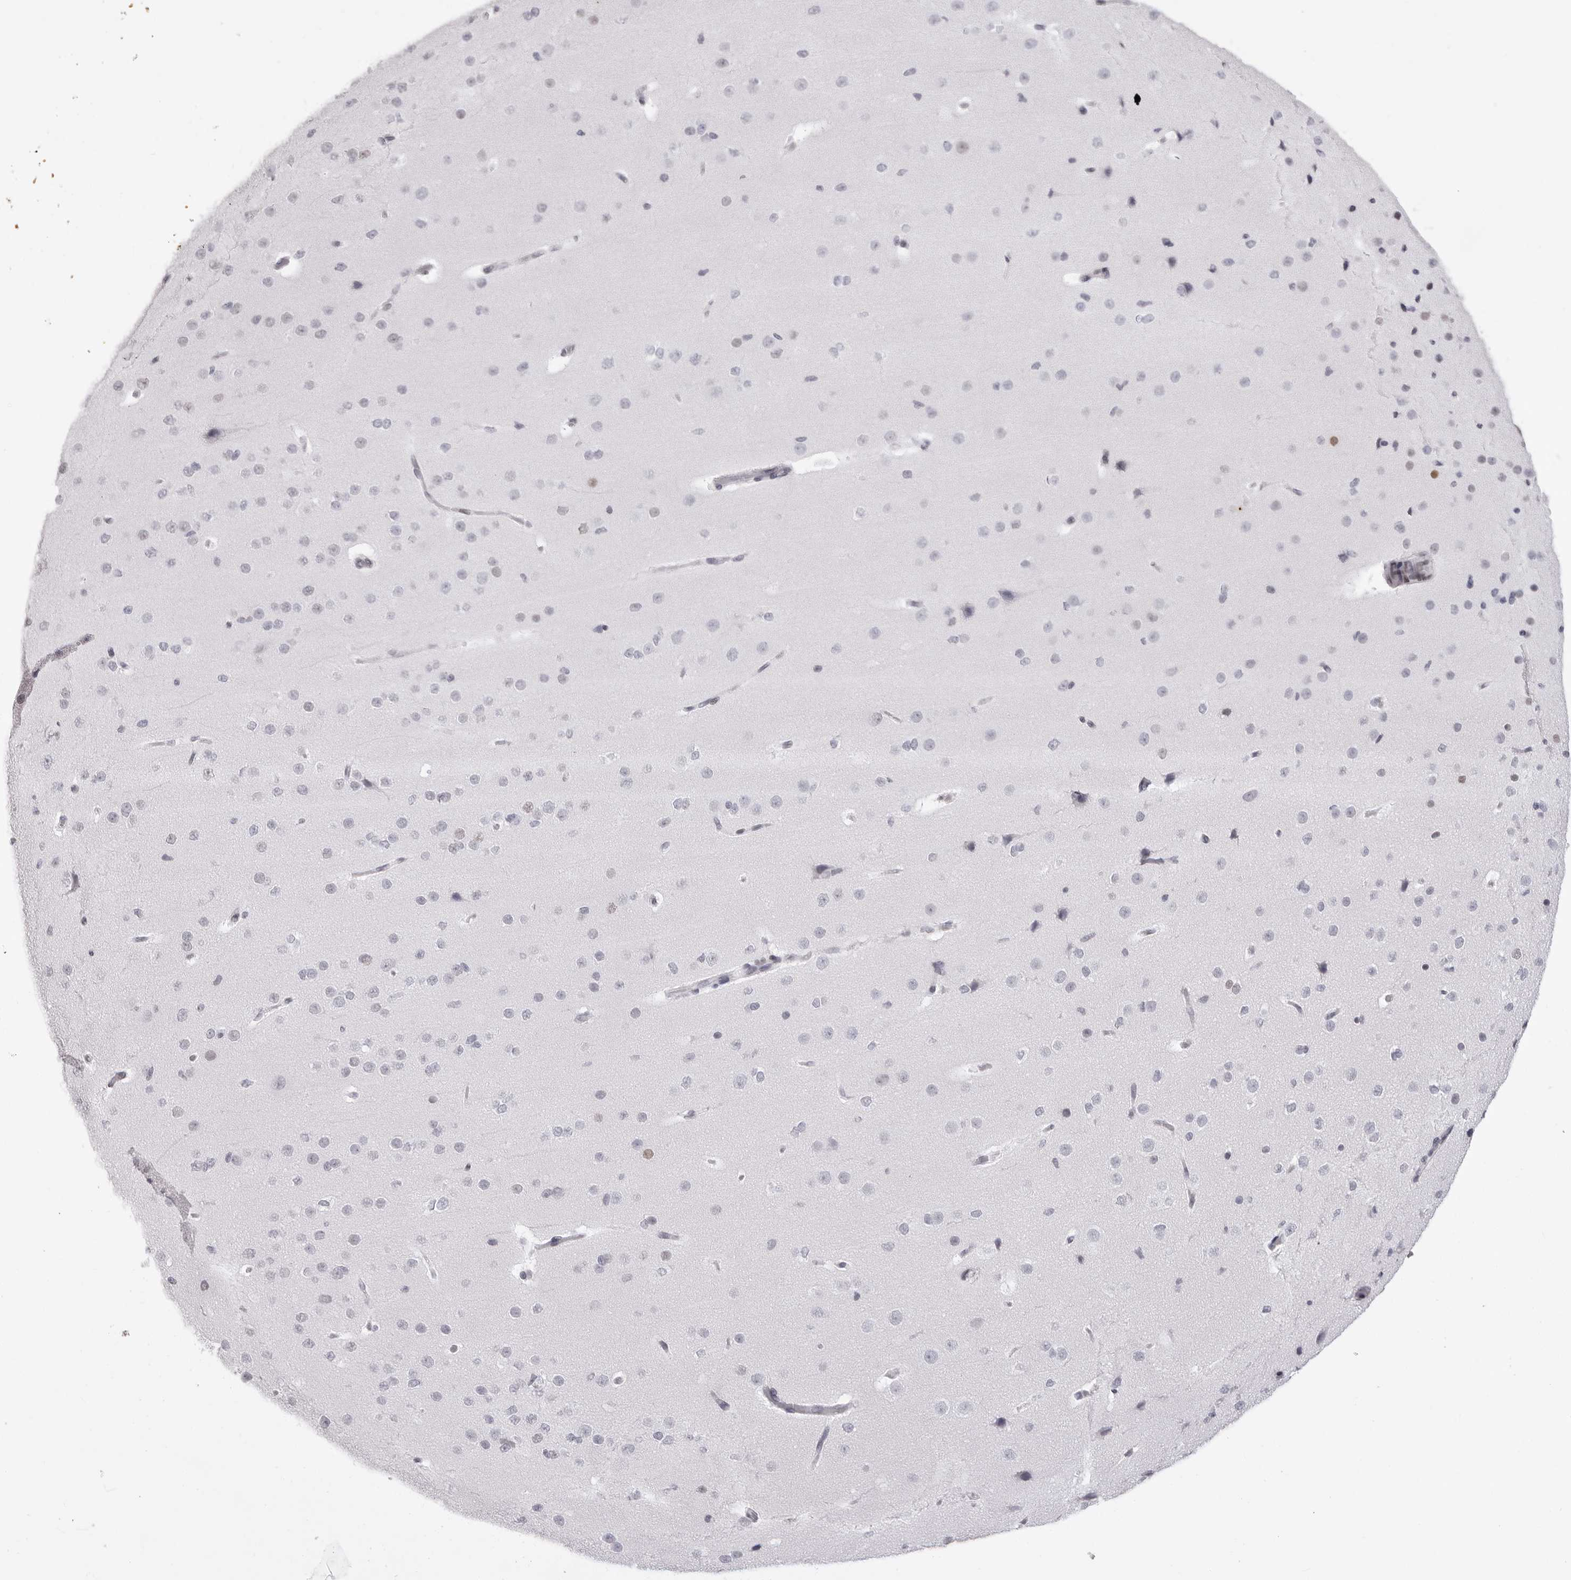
{"staining": {"intensity": "negative", "quantity": "none", "location": "none"}, "tissue": "cerebral cortex", "cell_type": "Endothelial cells", "image_type": "normal", "snomed": [{"axis": "morphology", "description": "Normal tissue, NOS"}, {"axis": "morphology", "description": "Developmental malformation"}, {"axis": "topography", "description": "Cerebral cortex"}], "caption": "A high-resolution image shows IHC staining of benign cerebral cortex, which exhibits no significant expression in endothelial cells.", "gene": "MAFK", "patient": {"sex": "female", "age": 30}}